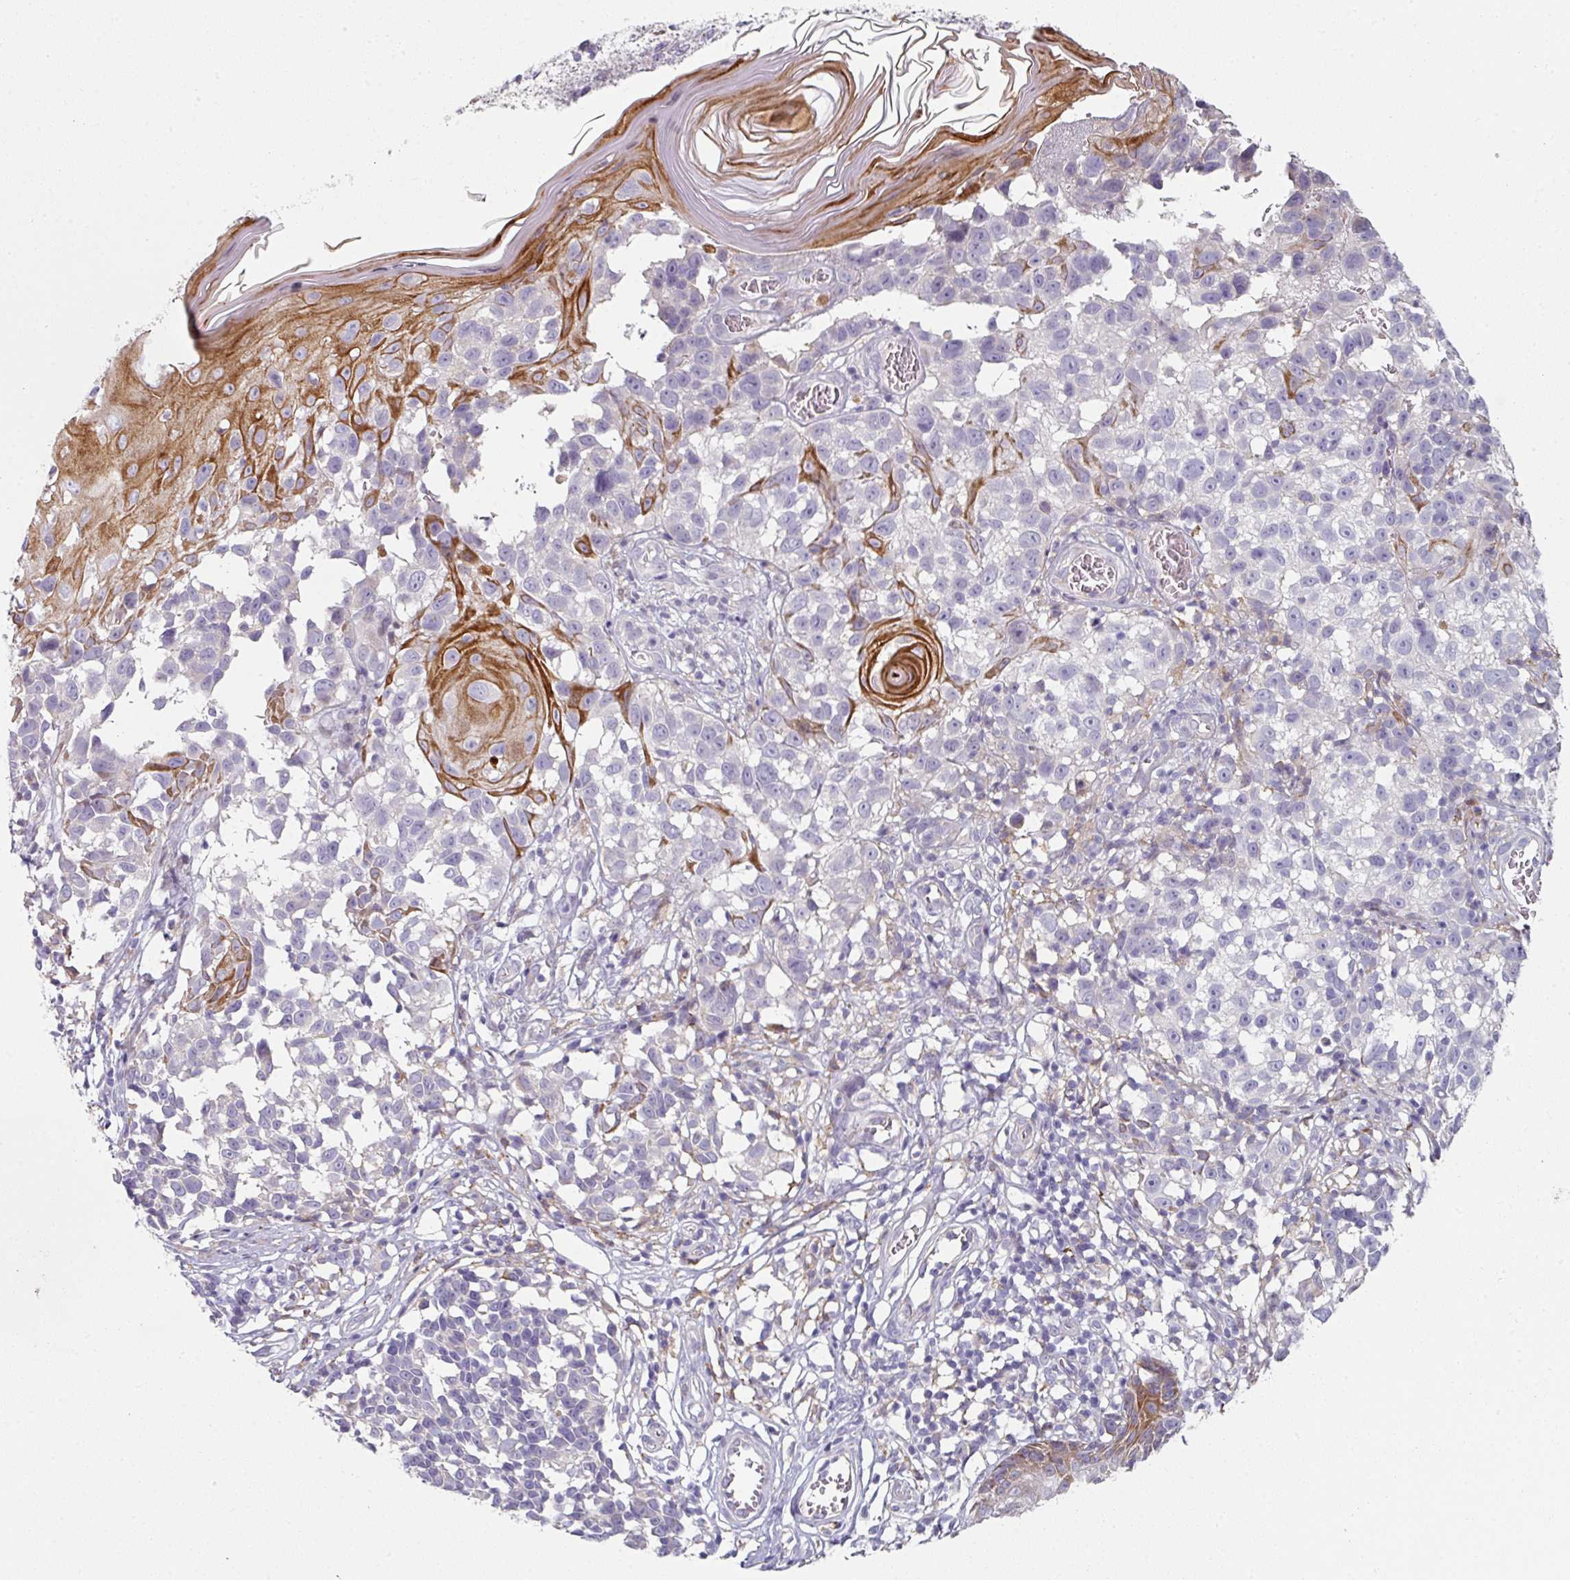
{"staining": {"intensity": "moderate", "quantity": "<25%", "location": "cytoplasmic/membranous"}, "tissue": "melanoma", "cell_type": "Tumor cells", "image_type": "cancer", "snomed": [{"axis": "morphology", "description": "Malignant melanoma, NOS"}, {"axis": "topography", "description": "Skin"}], "caption": "Tumor cells reveal low levels of moderate cytoplasmic/membranous expression in approximately <25% of cells in human melanoma.", "gene": "WSB2", "patient": {"sex": "male", "age": 73}}